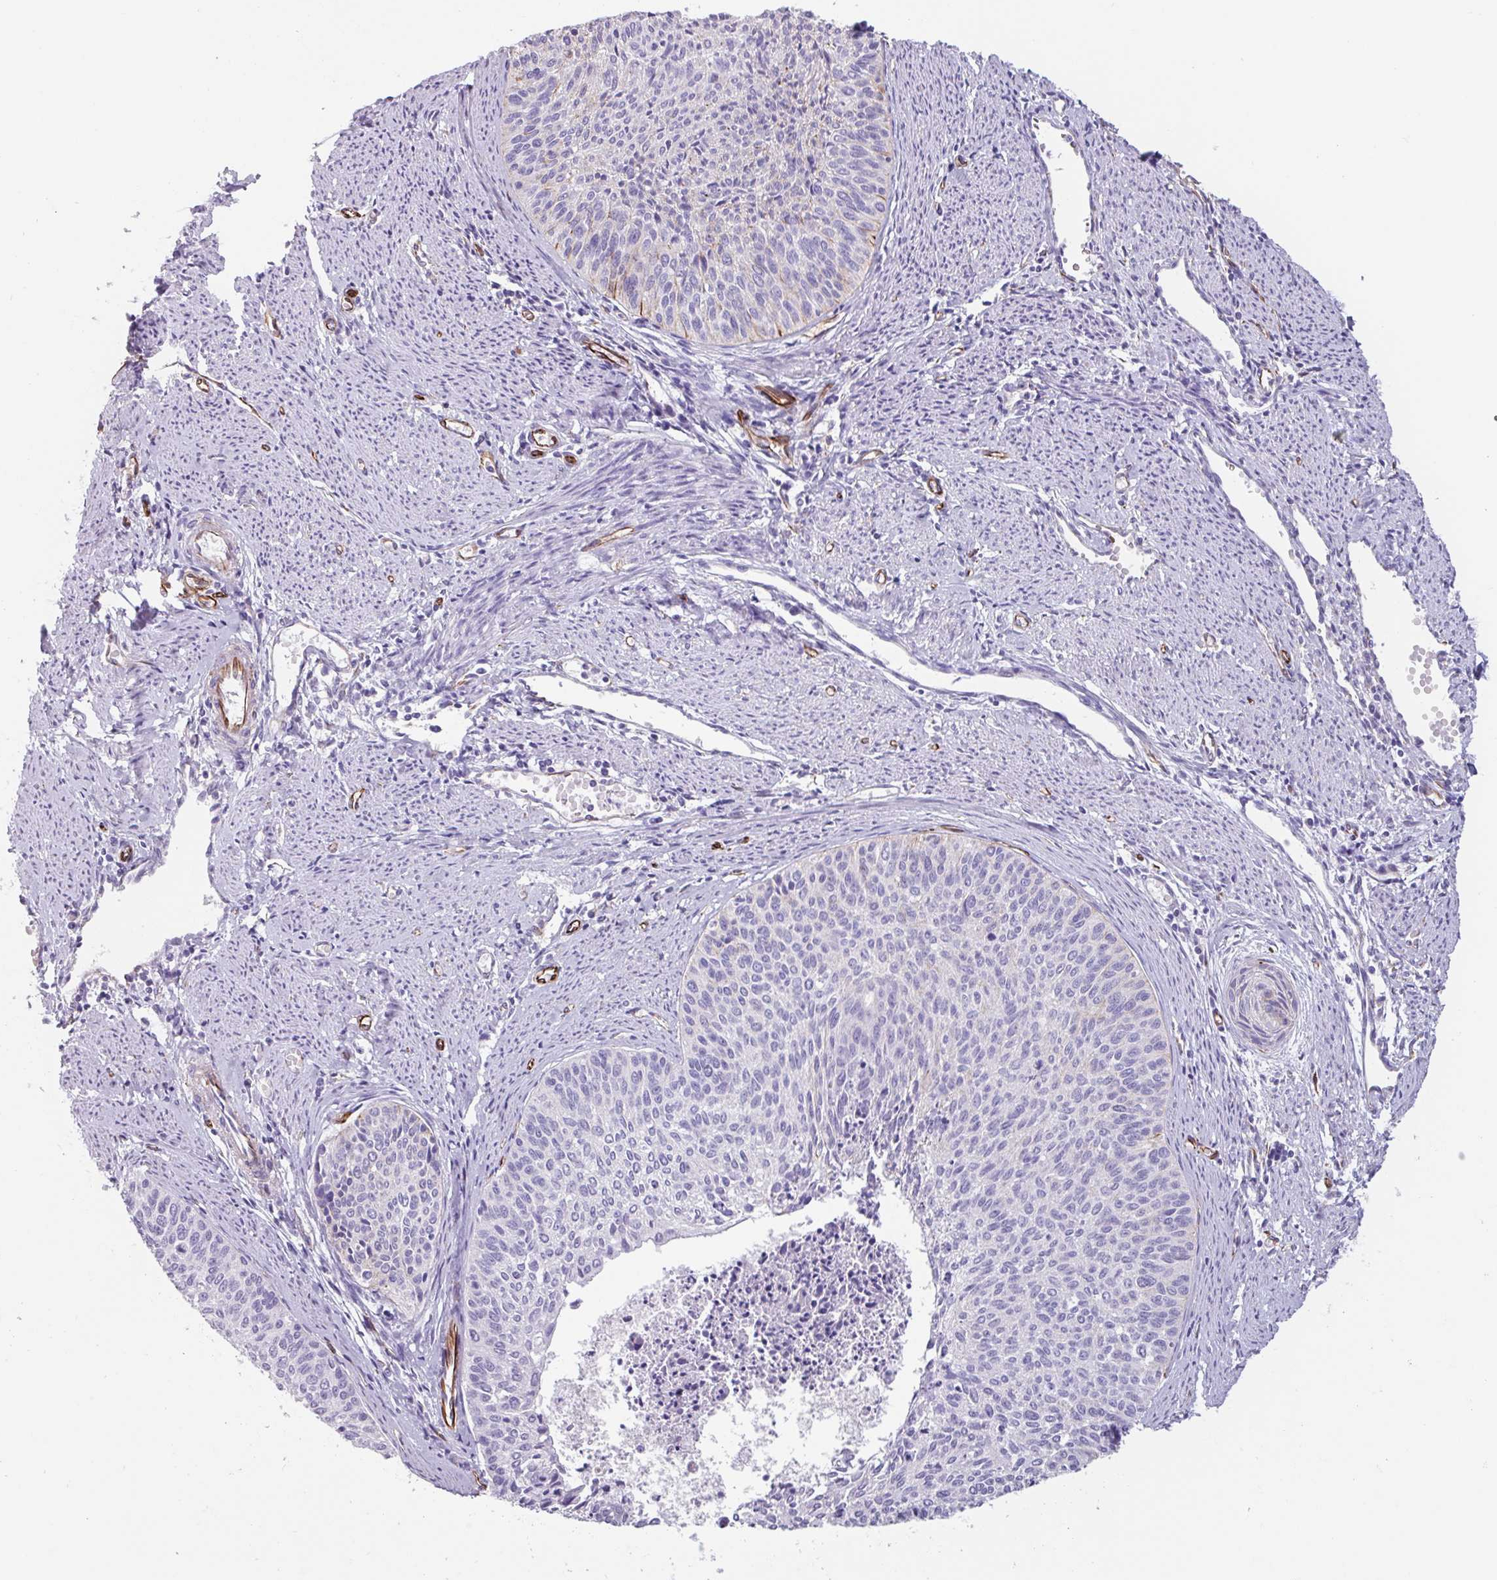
{"staining": {"intensity": "negative", "quantity": "none", "location": "none"}, "tissue": "cervical cancer", "cell_type": "Tumor cells", "image_type": "cancer", "snomed": [{"axis": "morphology", "description": "Squamous cell carcinoma, NOS"}, {"axis": "topography", "description": "Cervix"}], "caption": "An IHC photomicrograph of squamous cell carcinoma (cervical) is shown. There is no staining in tumor cells of squamous cell carcinoma (cervical). Nuclei are stained in blue.", "gene": "BTD", "patient": {"sex": "female", "age": 55}}